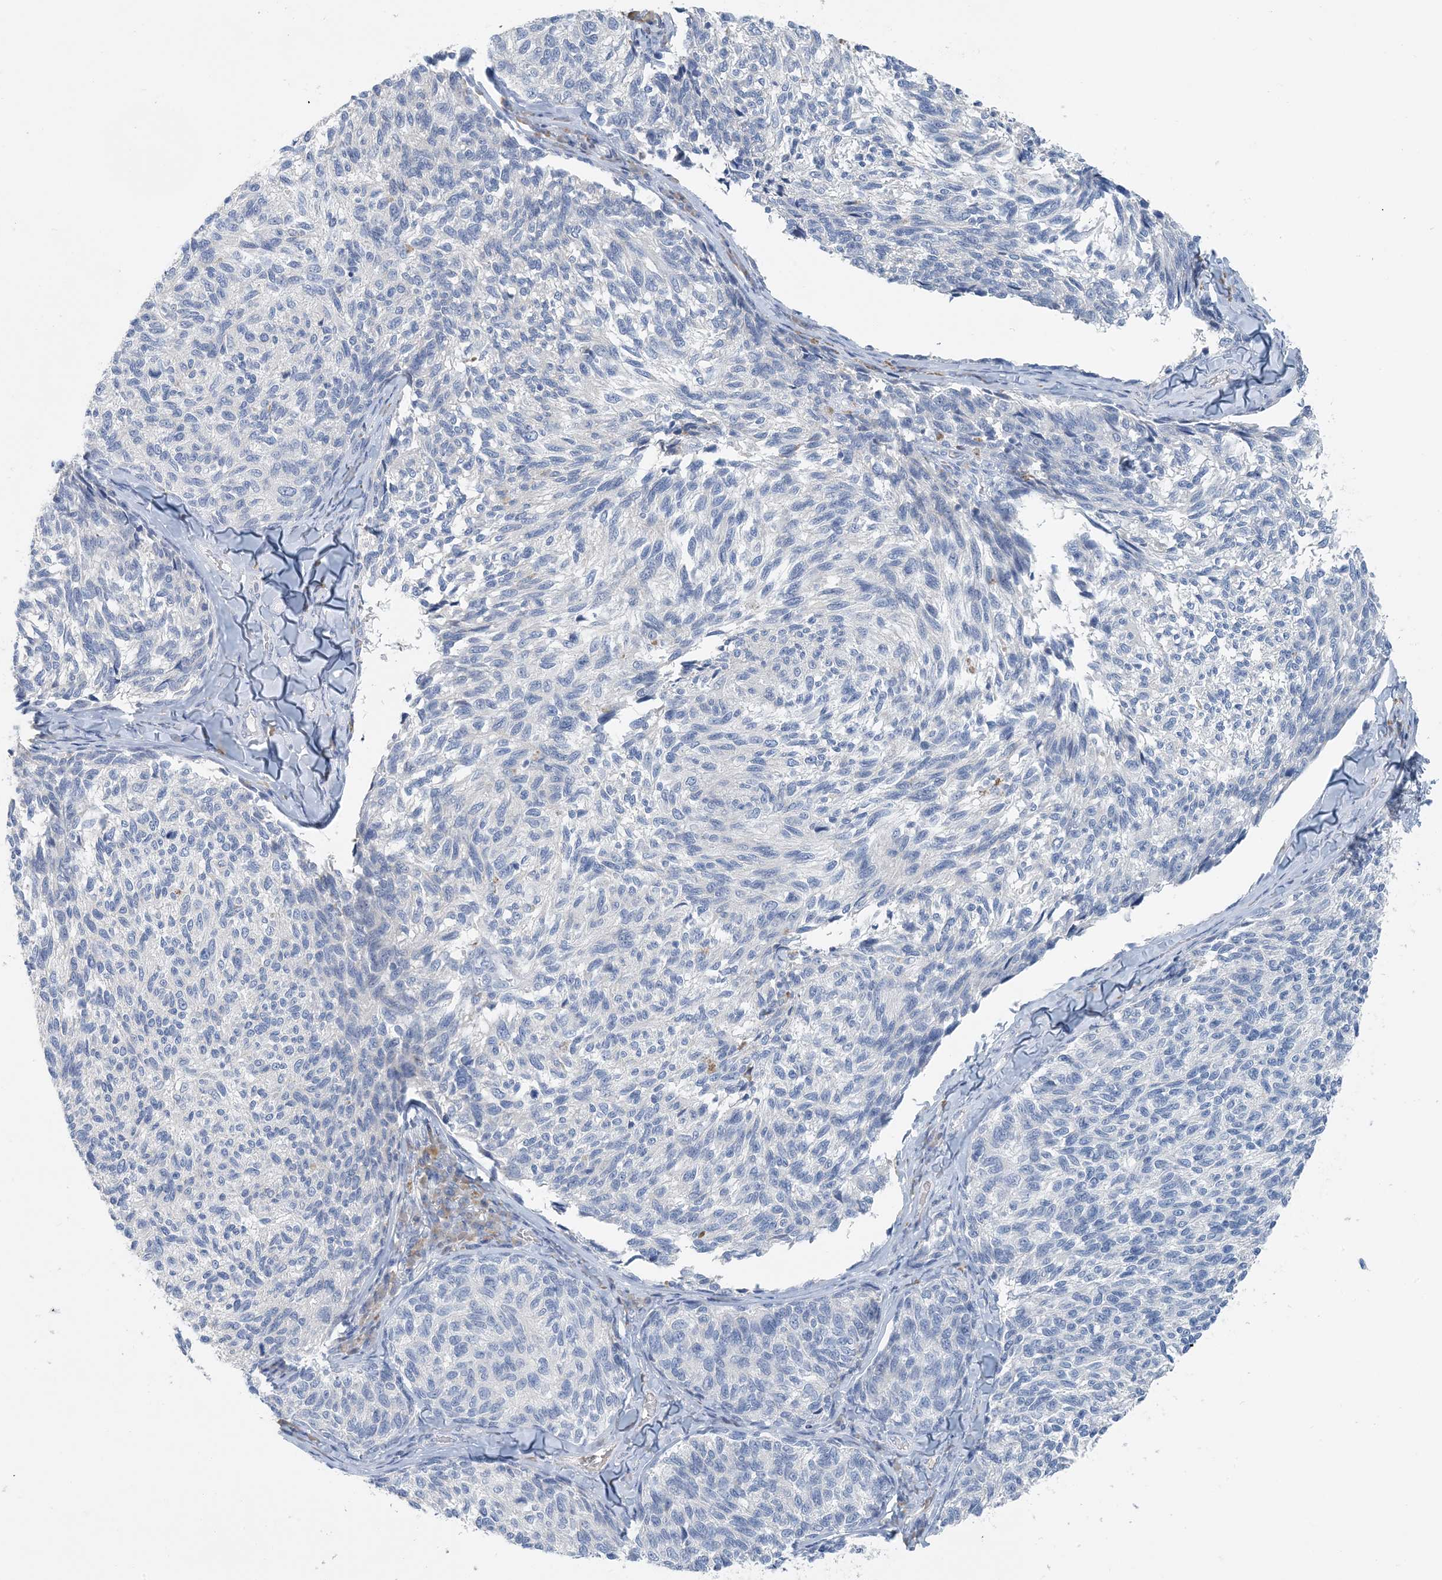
{"staining": {"intensity": "negative", "quantity": "none", "location": "none"}, "tissue": "melanoma", "cell_type": "Tumor cells", "image_type": "cancer", "snomed": [{"axis": "morphology", "description": "Malignant melanoma, NOS"}, {"axis": "topography", "description": "Skin"}], "caption": "High power microscopy image of an immunohistochemistry (IHC) photomicrograph of malignant melanoma, revealing no significant positivity in tumor cells. The staining was performed using DAB (3,3'-diaminobenzidine) to visualize the protein expression in brown, while the nuclei were stained in blue with hematoxylin (Magnification: 20x).", "gene": "CTRL", "patient": {"sex": "female", "age": 73}}